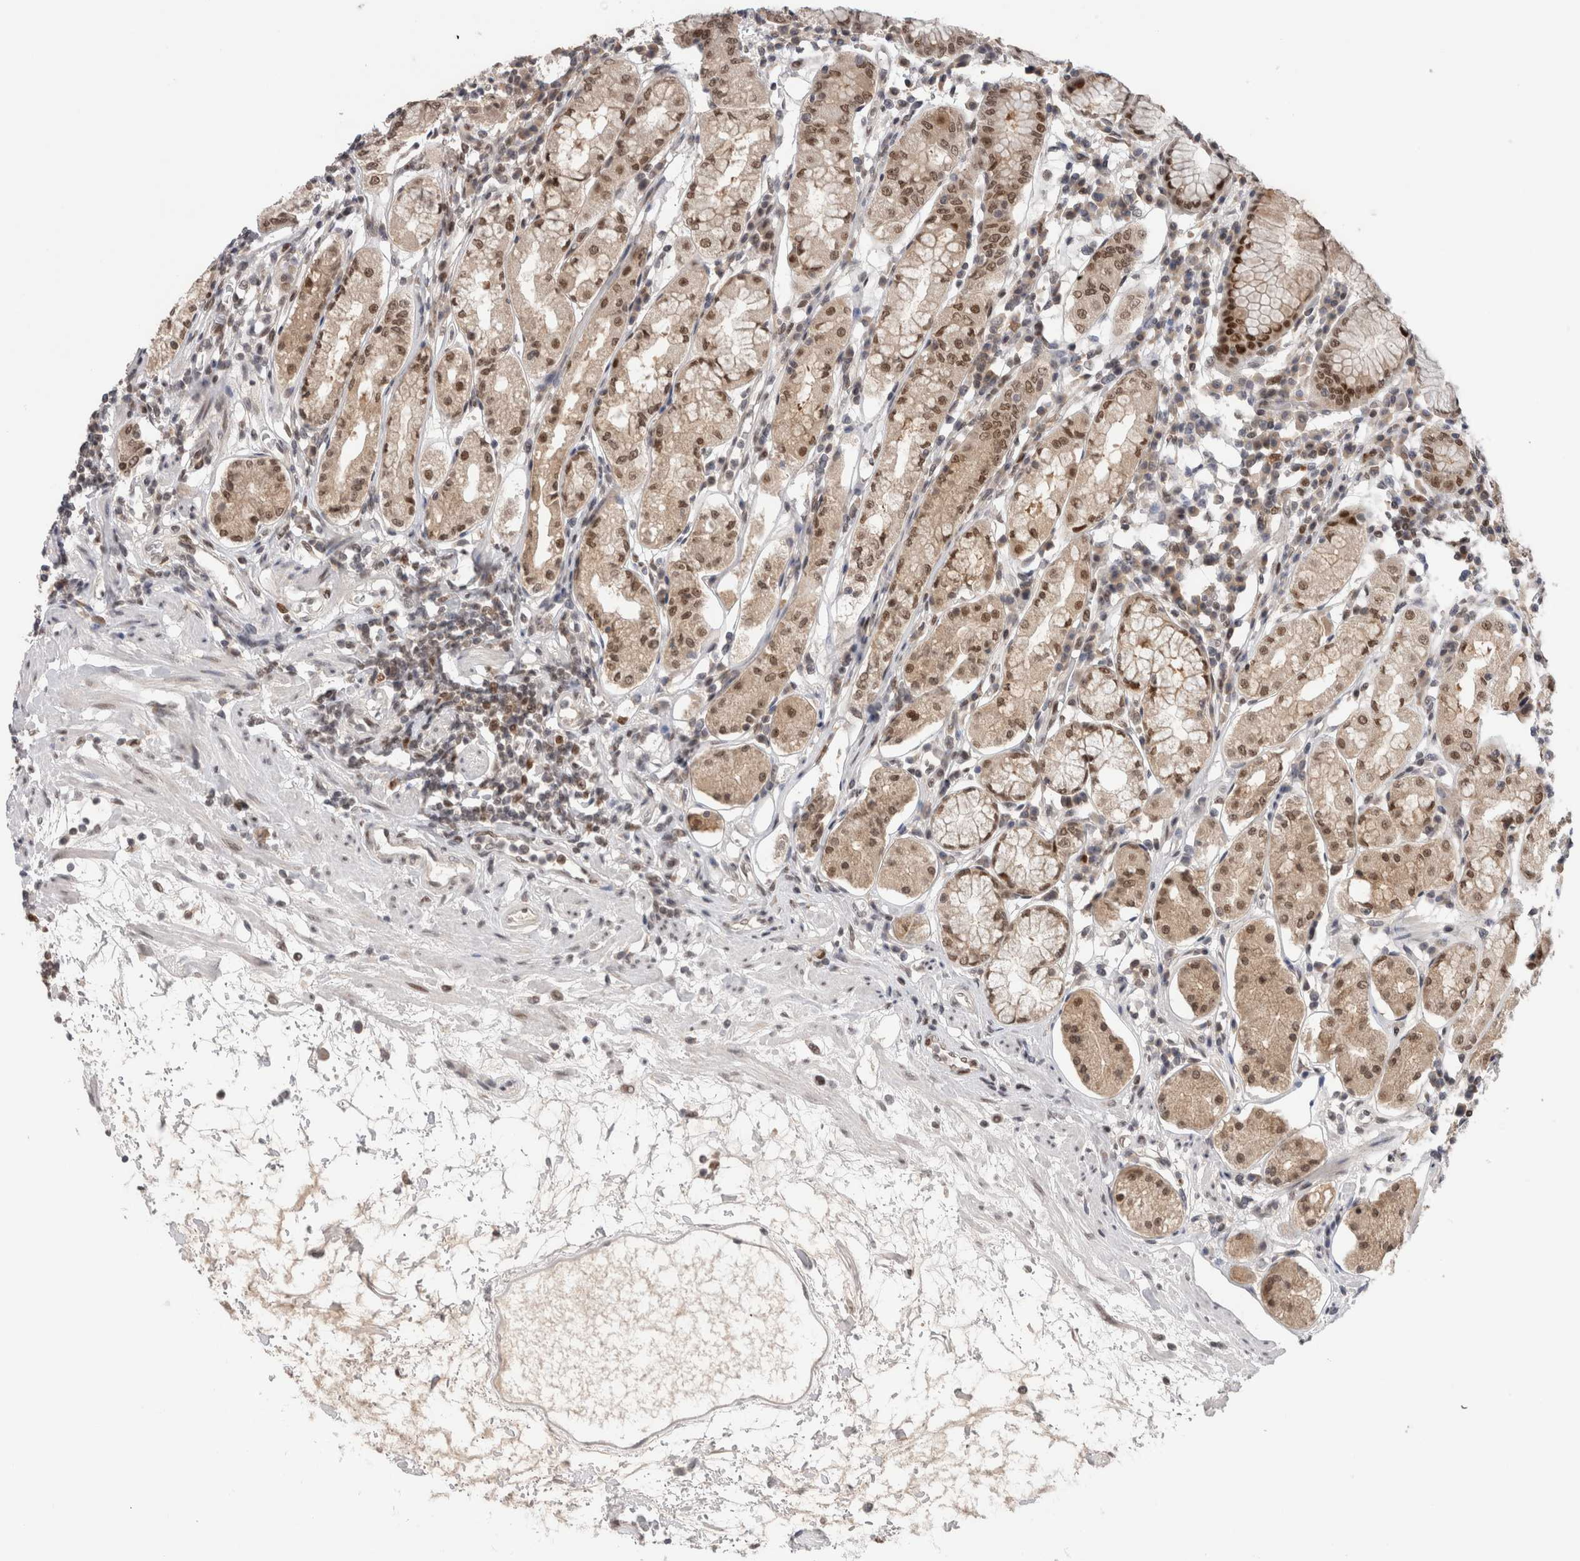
{"staining": {"intensity": "moderate", "quantity": ">75%", "location": "cytoplasmic/membranous,nuclear"}, "tissue": "stomach", "cell_type": "Glandular cells", "image_type": "normal", "snomed": [{"axis": "morphology", "description": "Normal tissue, NOS"}, {"axis": "topography", "description": "Stomach"}, {"axis": "topography", "description": "Stomach, lower"}], "caption": "A micrograph showing moderate cytoplasmic/membranous,nuclear expression in about >75% of glandular cells in unremarkable stomach, as visualized by brown immunohistochemical staining.", "gene": "ZNF521", "patient": {"sex": "female", "age": 56}}